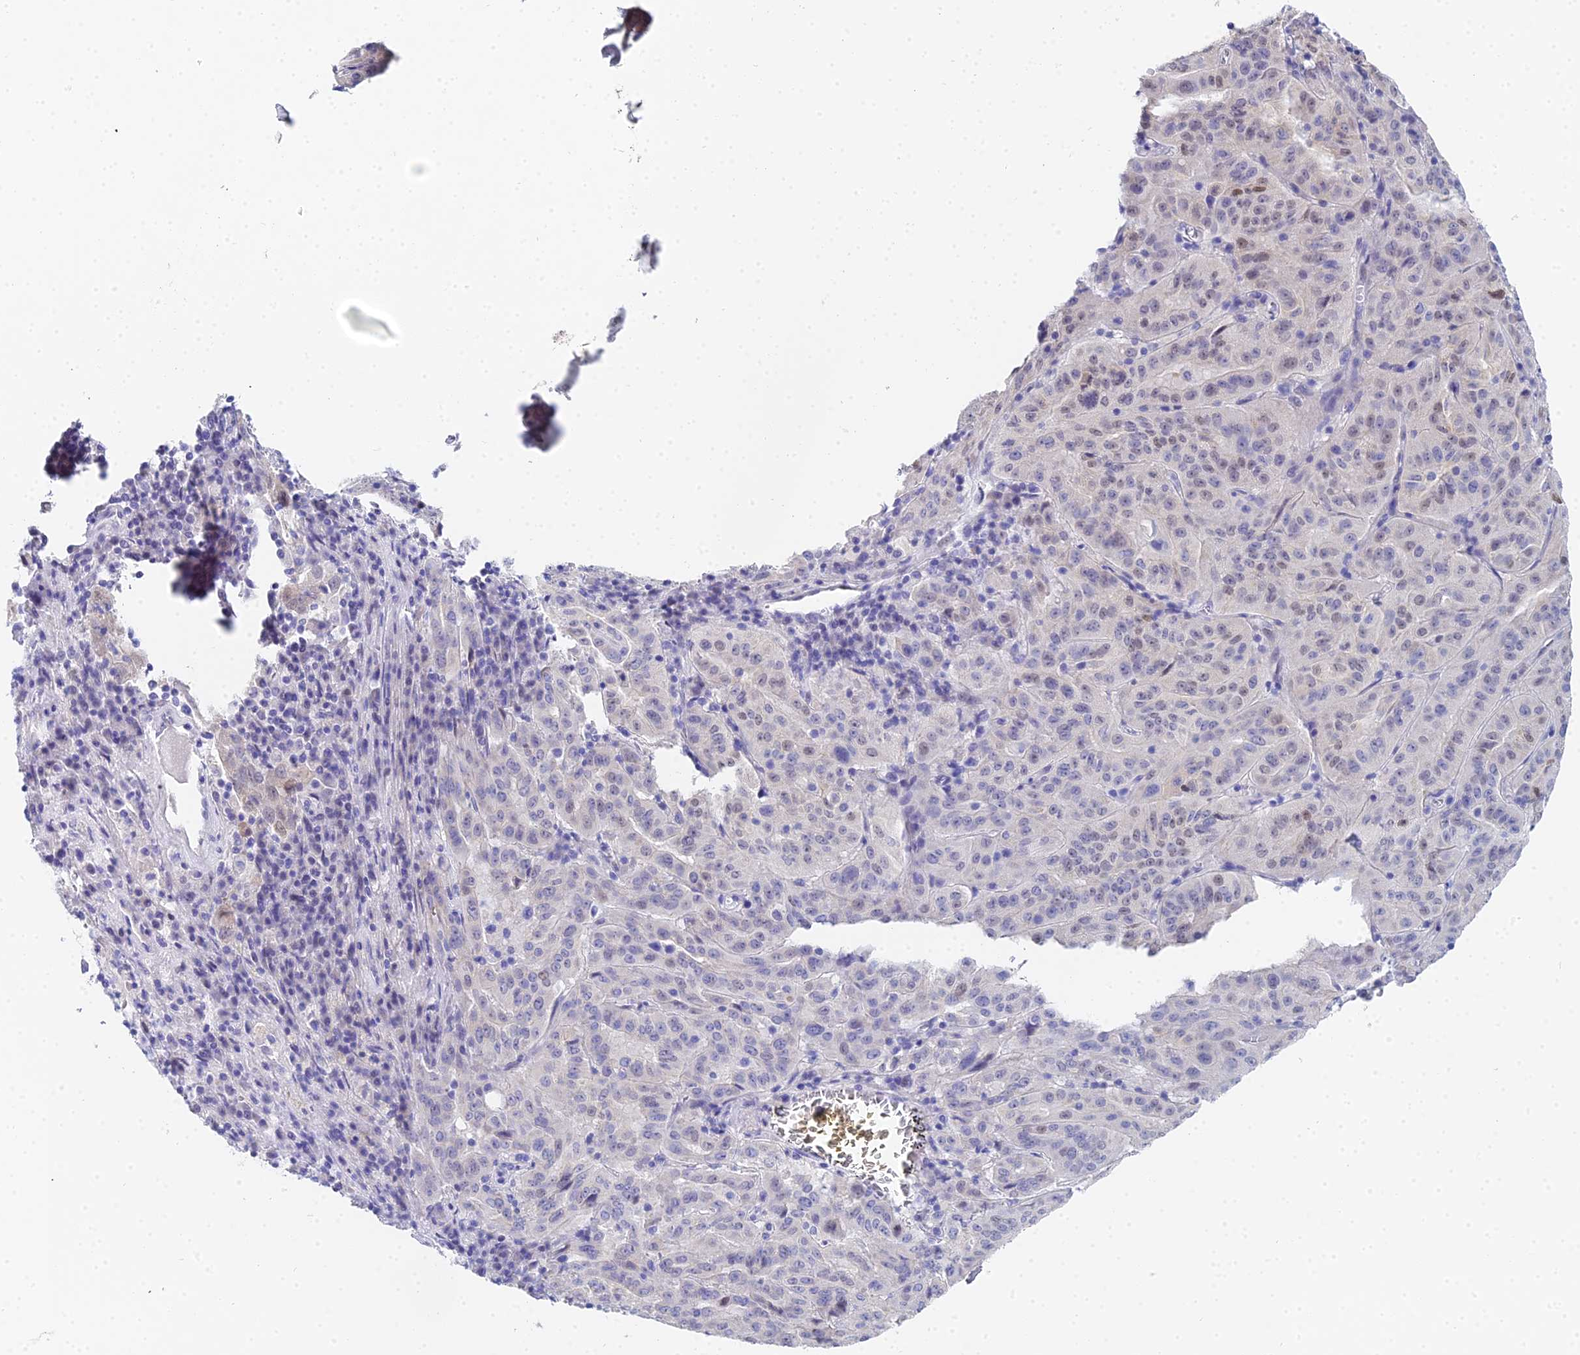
{"staining": {"intensity": "weak", "quantity": "<25%", "location": "nuclear"}, "tissue": "pancreatic cancer", "cell_type": "Tumor cells", "image_type": "cancer", "snomed": [{"axis": "morphology", "description": "Adenocarcinoma, NOS"}, {"axis": "topography", "description": "Pancreas"}], "caption": "There is no significant staining in tumor cells of pancreatic cancer (adenocarcinoma).", "gene": "OCM", "patient": {"sex": "male", "age": 63}}